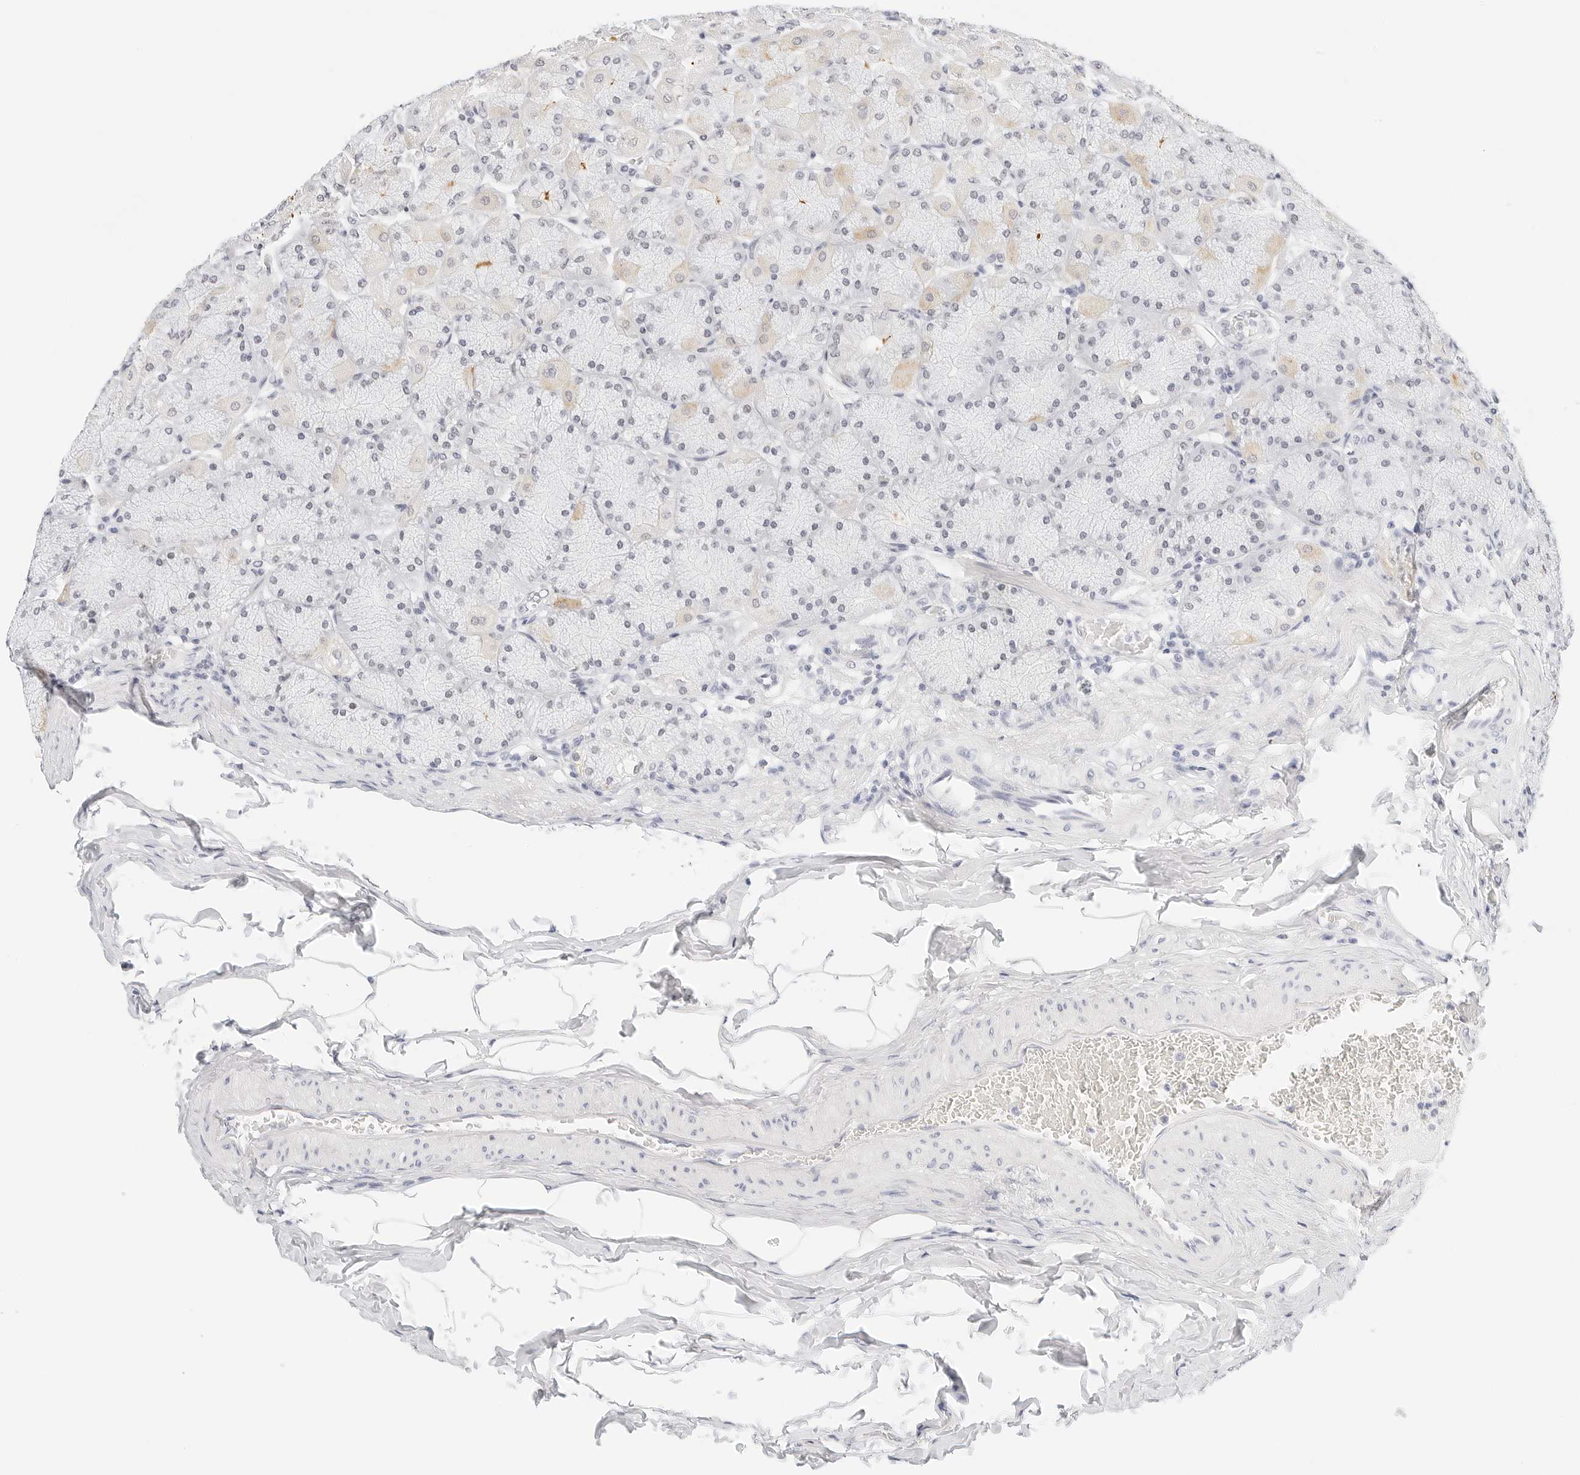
{"staining": {"intensity": "weak", "quantity": "<25%", "location": "cytoplasmic/membranous,nuclear"}, "tissue": "stomach", "cell_type": "Glandular cells", "image_type": "normal", "snomed": [{"axis": "morphology", "description": "Normal tissue, NOS"}, {"axis": "topography", "description": "Stomach, upper"}], "caption": "This is a image of IHC staining of benign stomach, which shows no expression in glandular cells. The staining was performed using DAB (3,3'-diaminobenzidine) to visualize the protein expression in brown, while the nuclei were stained in blue with hematoxylin (Magnification: 20x).", "gene": "CD22", "patient": {"sex": "female", "age": 56}}